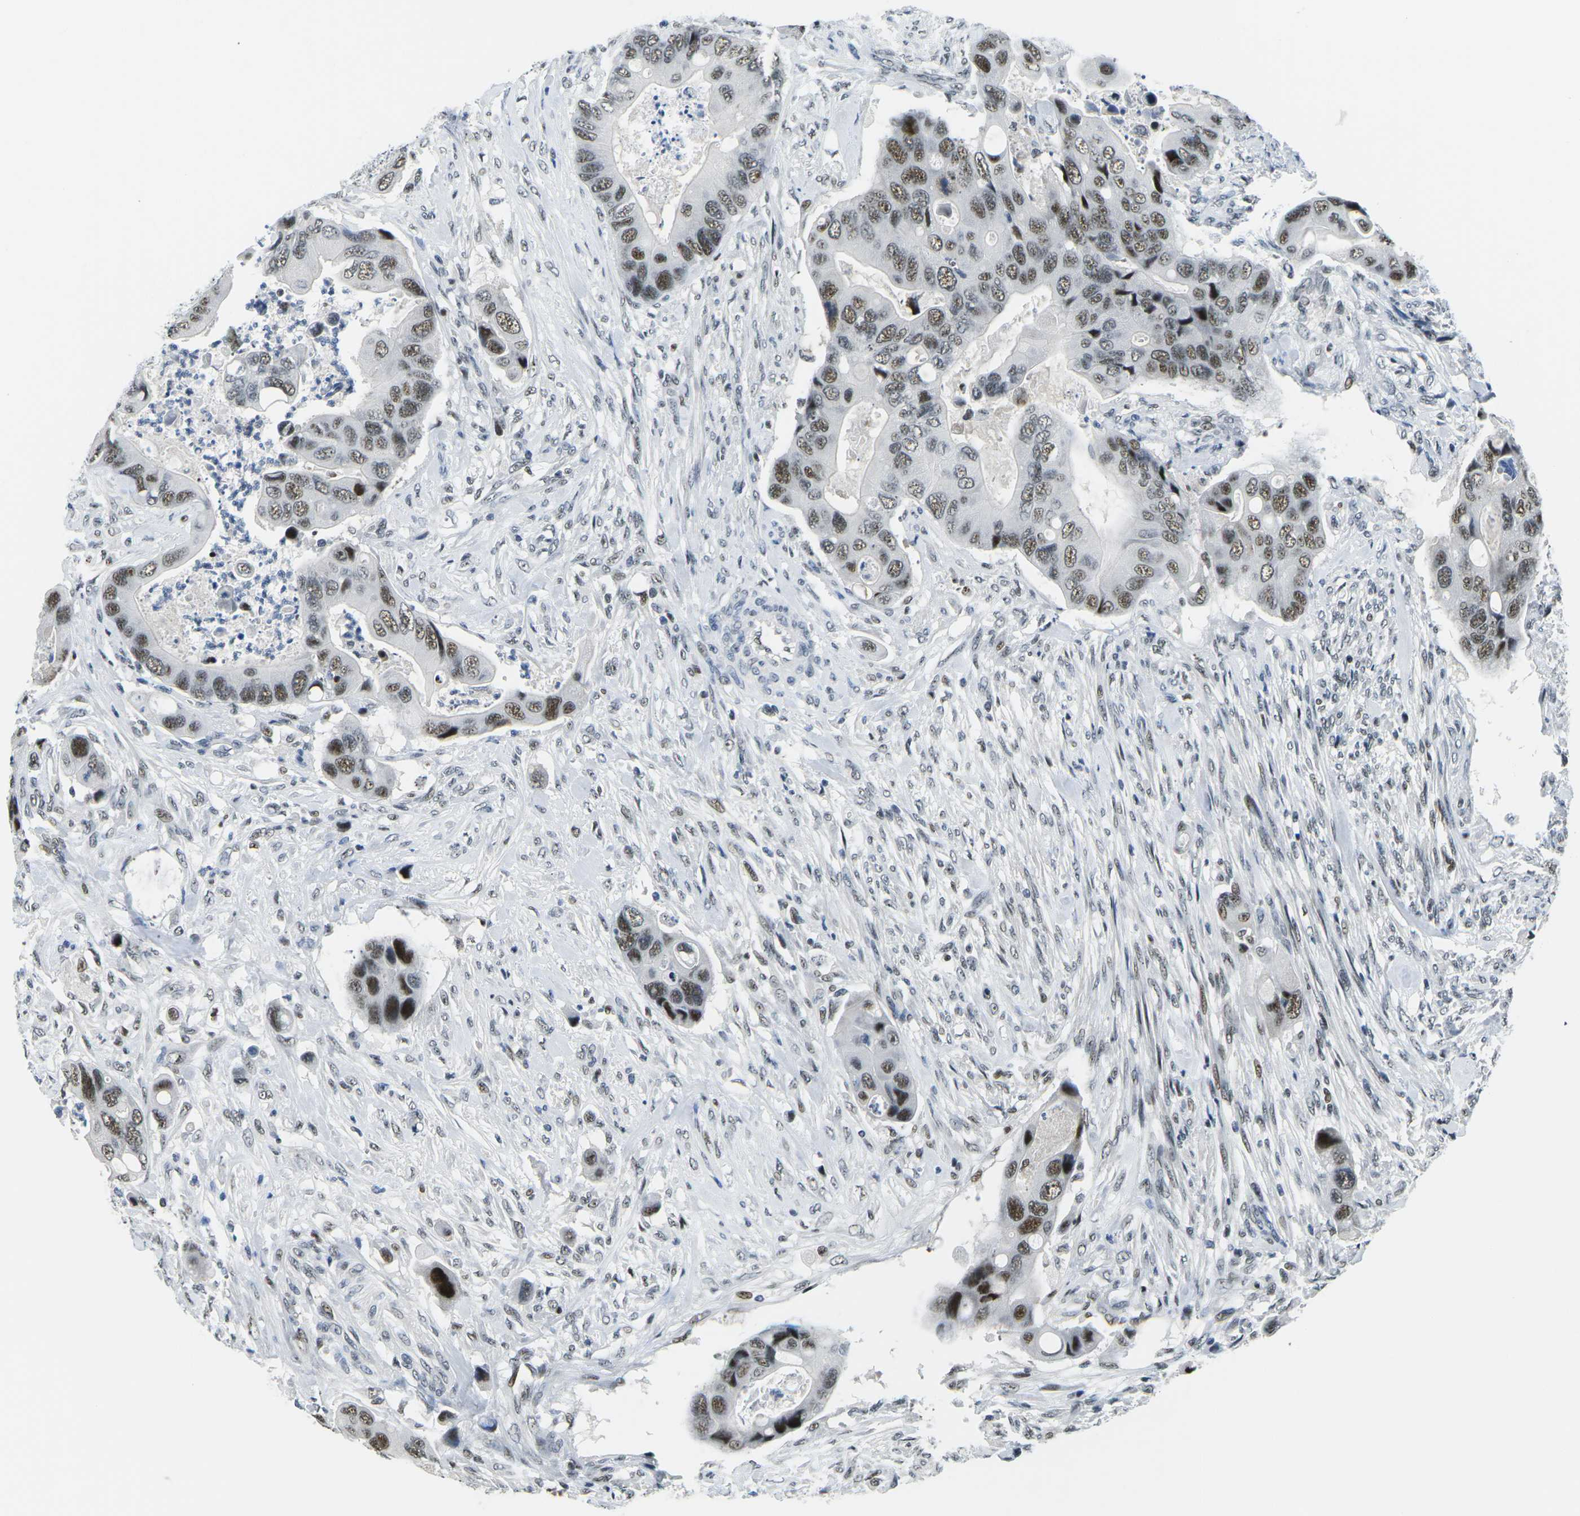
{"staining": {"intensity": "moderate", "quantity": ">75%", "location": "nuclear"}, "tissue": "colorectal cancer", "cell_type": "Tumor cells", "image_type": "cancer", "snomed": [{"axis": "morphology", "description": "Adenocarcinoma, NOS"}, {"axis": "topography", "description": "Rectum"}], "caption": "Protein staining shows moderate nuclear expression in approximately >75% of tumor cells in colorectal cancer (adenocarcinoma).", "gene": "PRPF8", "patient": {"sex": "female", "age": 57}}